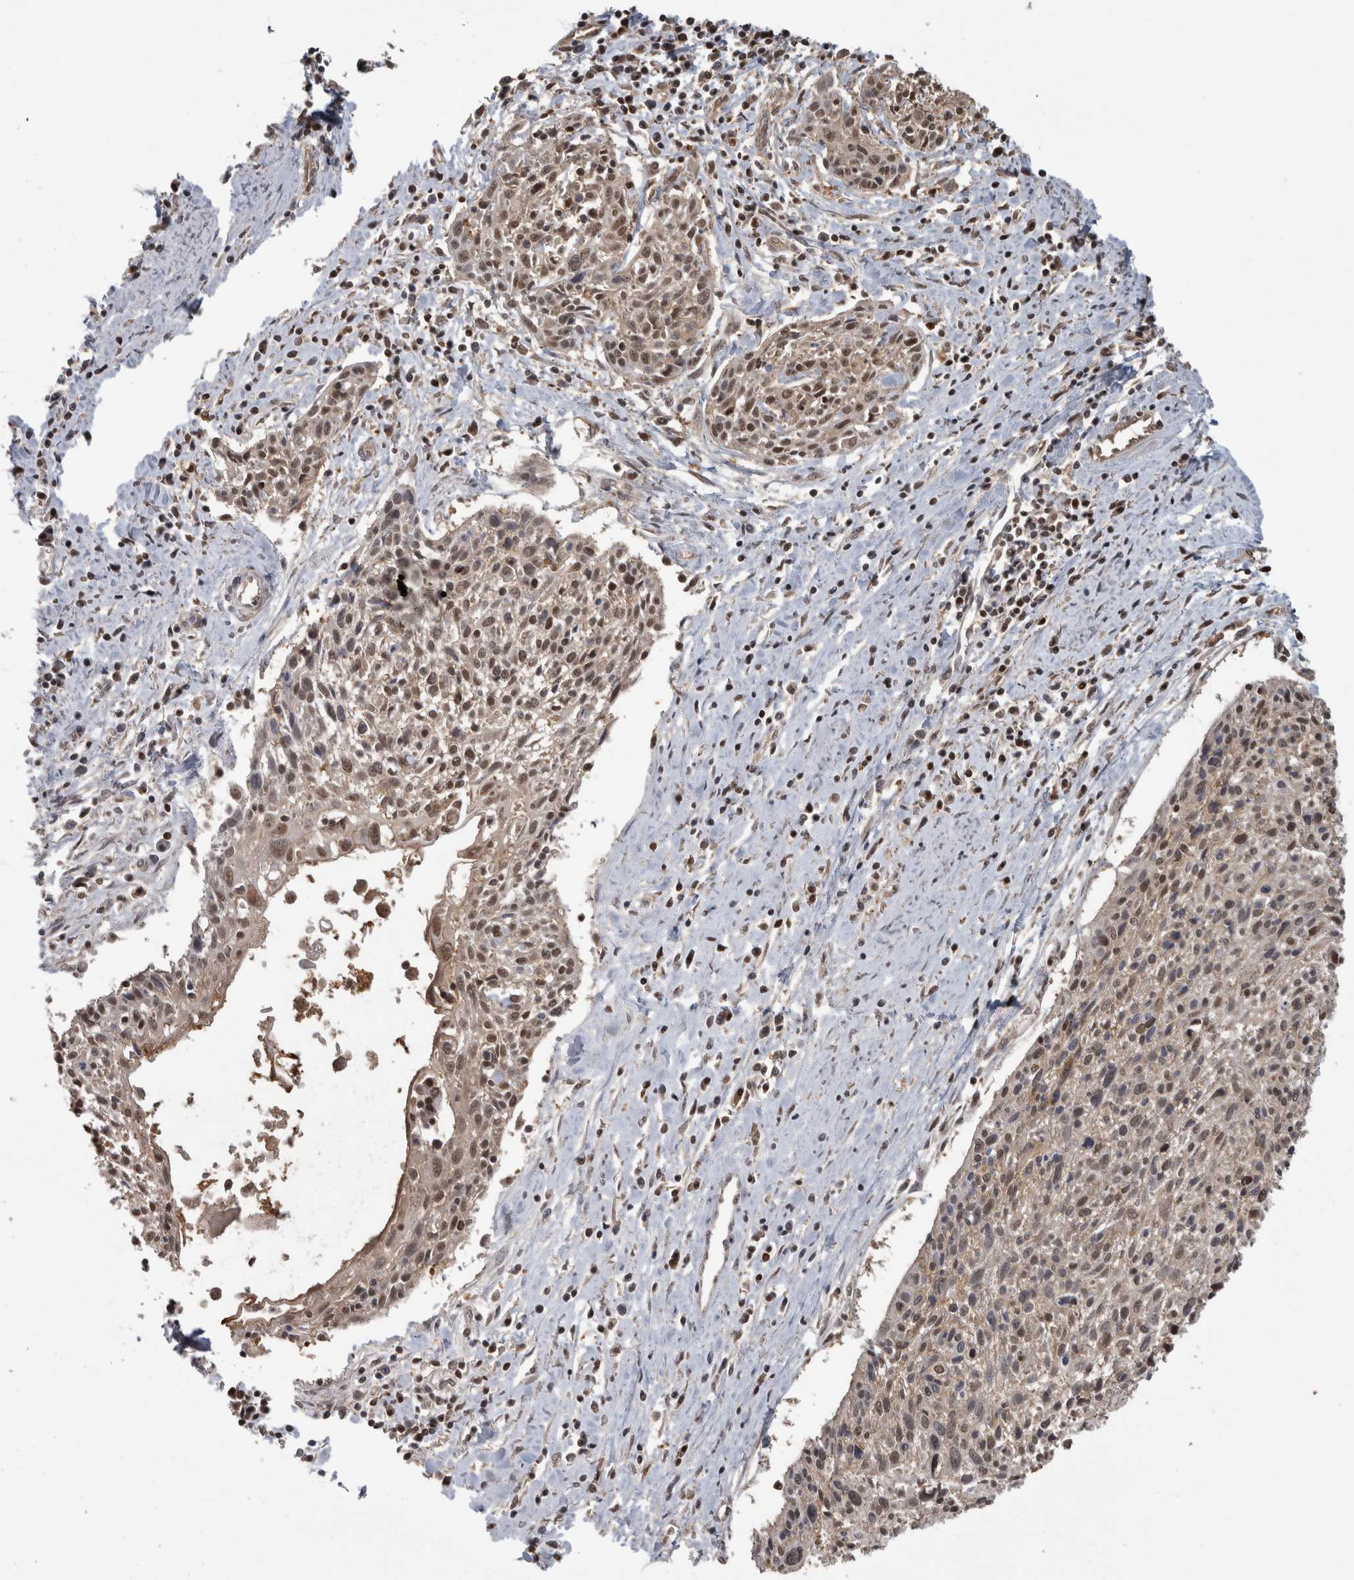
{"staining": {"intensity": "weak", "quantity": ">75%", "location": "nuclear"}, "tissue": "cervical cancer", "cell_type": "Tumor cells", "image_type": "cancer", "snomed": [{"axis": "morphology", "description": "Squamous cell carcinoma, NOS"}, {"axis": "topography", "description": "Cervix"}], "caption": "Tumor cells display low levels of weak nuclear staining in about >75% of cells in cervical cancer (squamous cell carcinoma).", "gene": "TDRD7", "patient": {"sex": "female", "age": 51}}